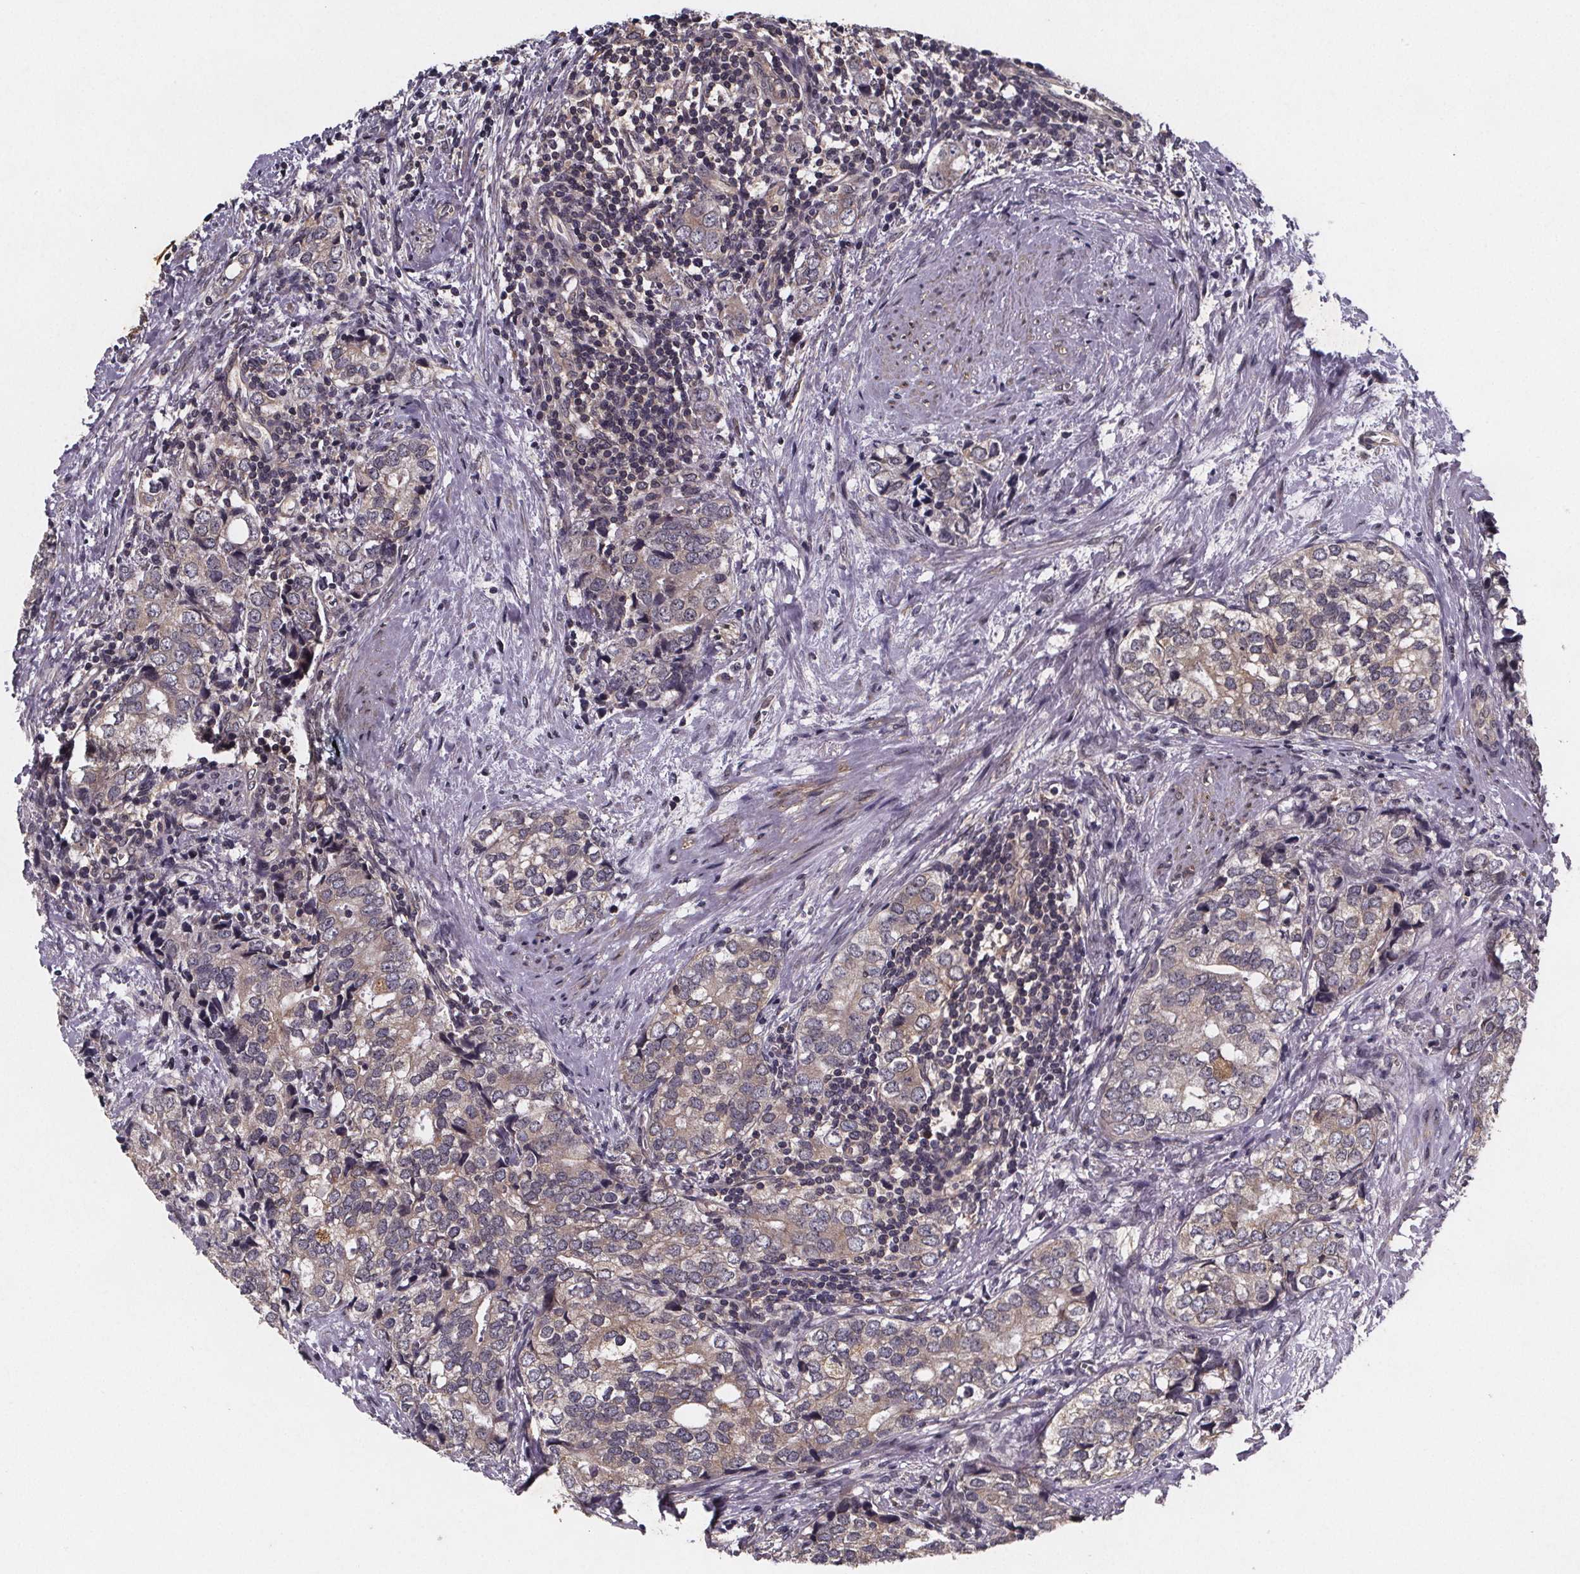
{"staining": {"intensity": "weak", "quantity": "<25%", "location": "cytoplasmic/membranous"}, "tissue": "prostate cancer", "cell_type": "Tumor cells", "image_type": "cancer", "snomed": [{"axis": "morphology", "description": "Adenocarcinoma, NOS"}, {"axis": "topography", "description": "Prostate and seminal vesicle, NOS"}], "caption": "Immunohistochemical staining of human prostate cancer (adenocarcinoma) displays no significant expression in tumor cells.", "gene": "PIERCE2", "patient": {"sex": "male", "age": 63}}